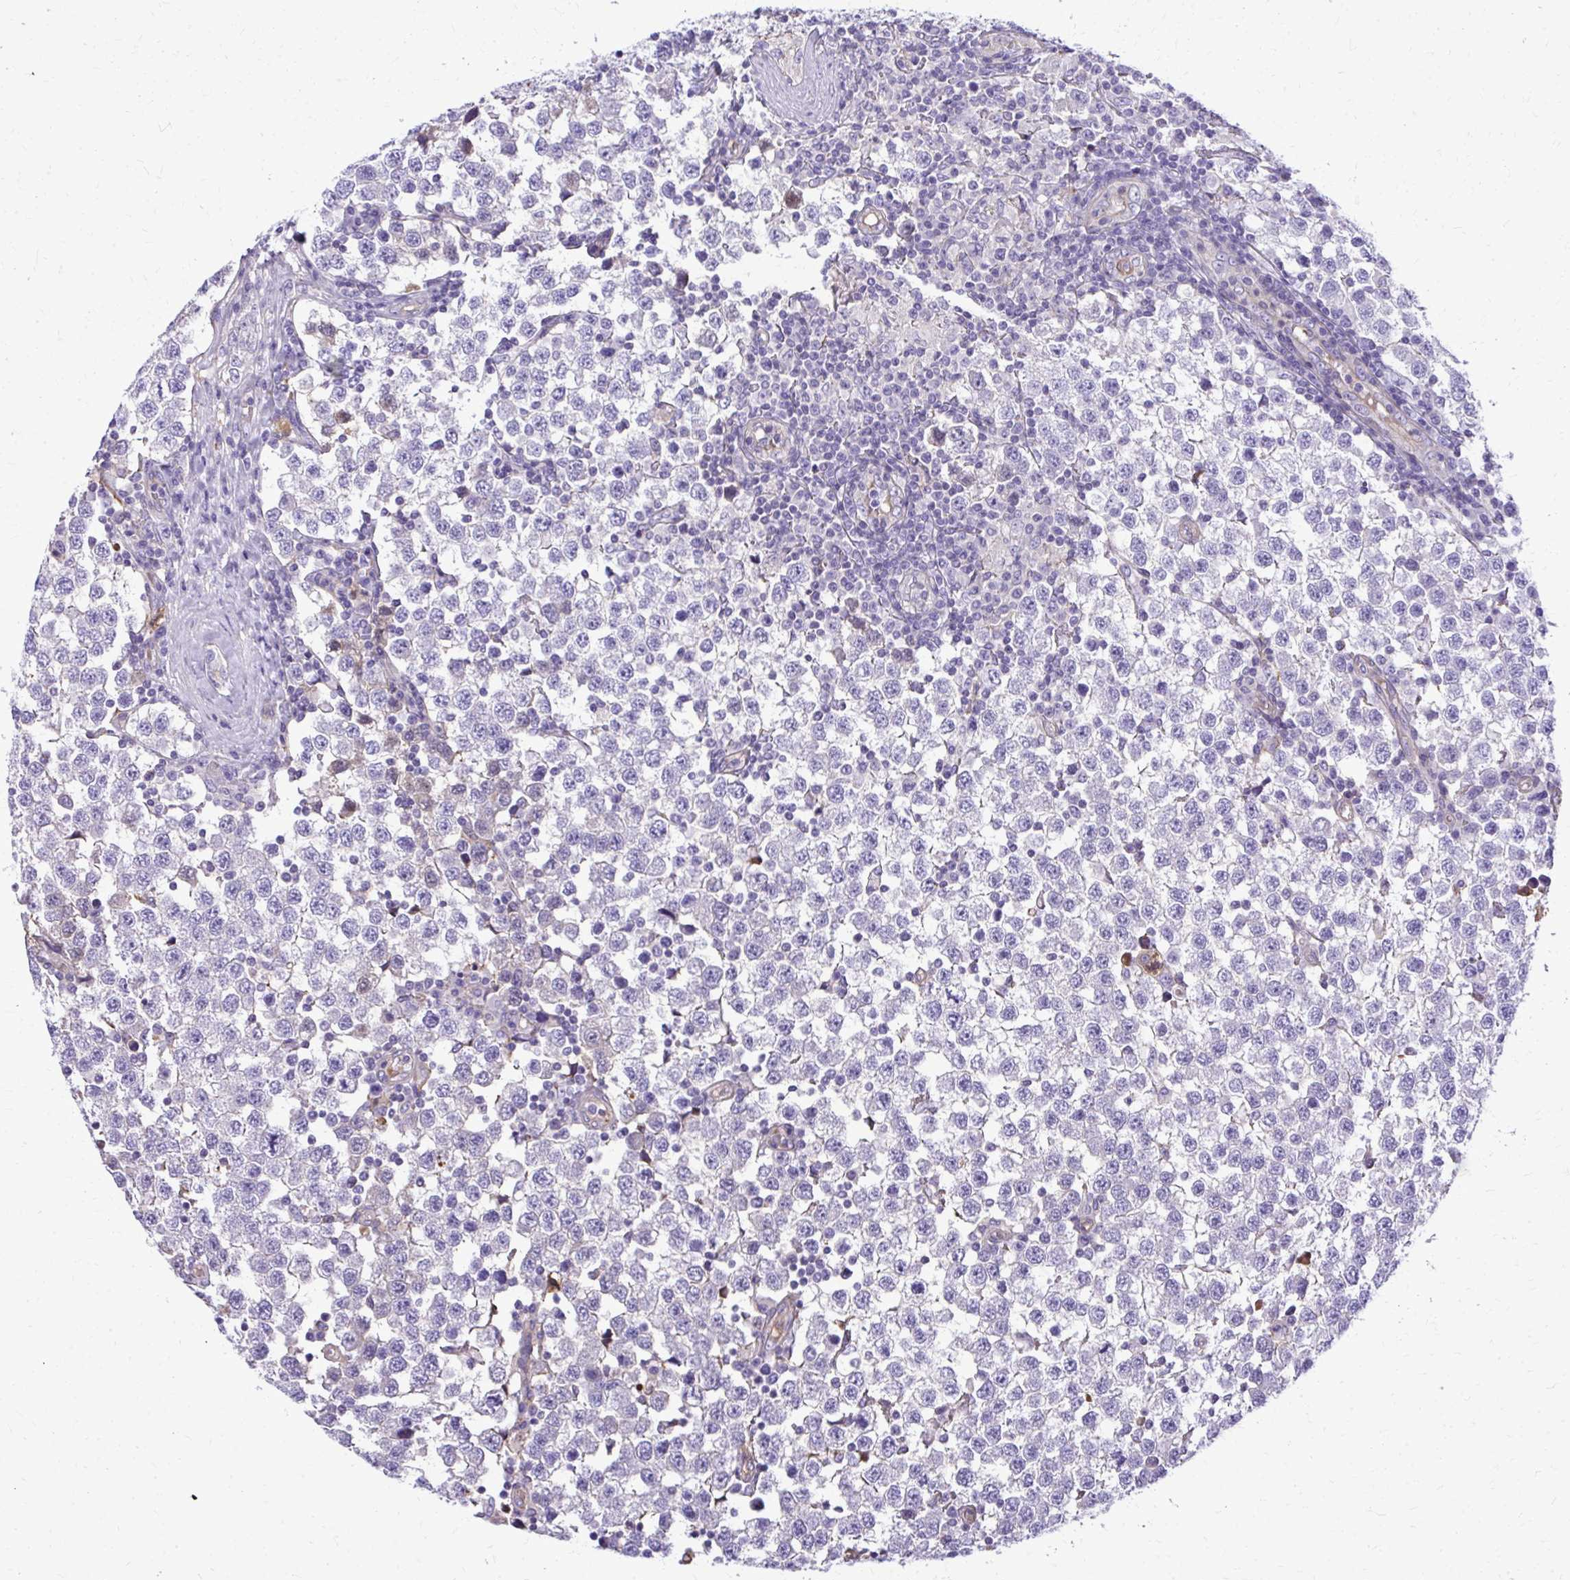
{"staining": {"intensity": "negative", "quantity": "none", "location": "none"}, "tissue": "testis cancer", "cell_type": "Tumor cells", "image_type": "cancer", "snomed": [{"axis": "morphology", "description": "Seminoma, NOS"}, {"axis": "topography", "description": "Testis"}], "caption": "This is an immunohistochemistry photomicrograph of testis seminoma. There is no positivity in tumor cells.", "gene": "RUNDC3B", "patient": {"sex": "male", "age": 34}}